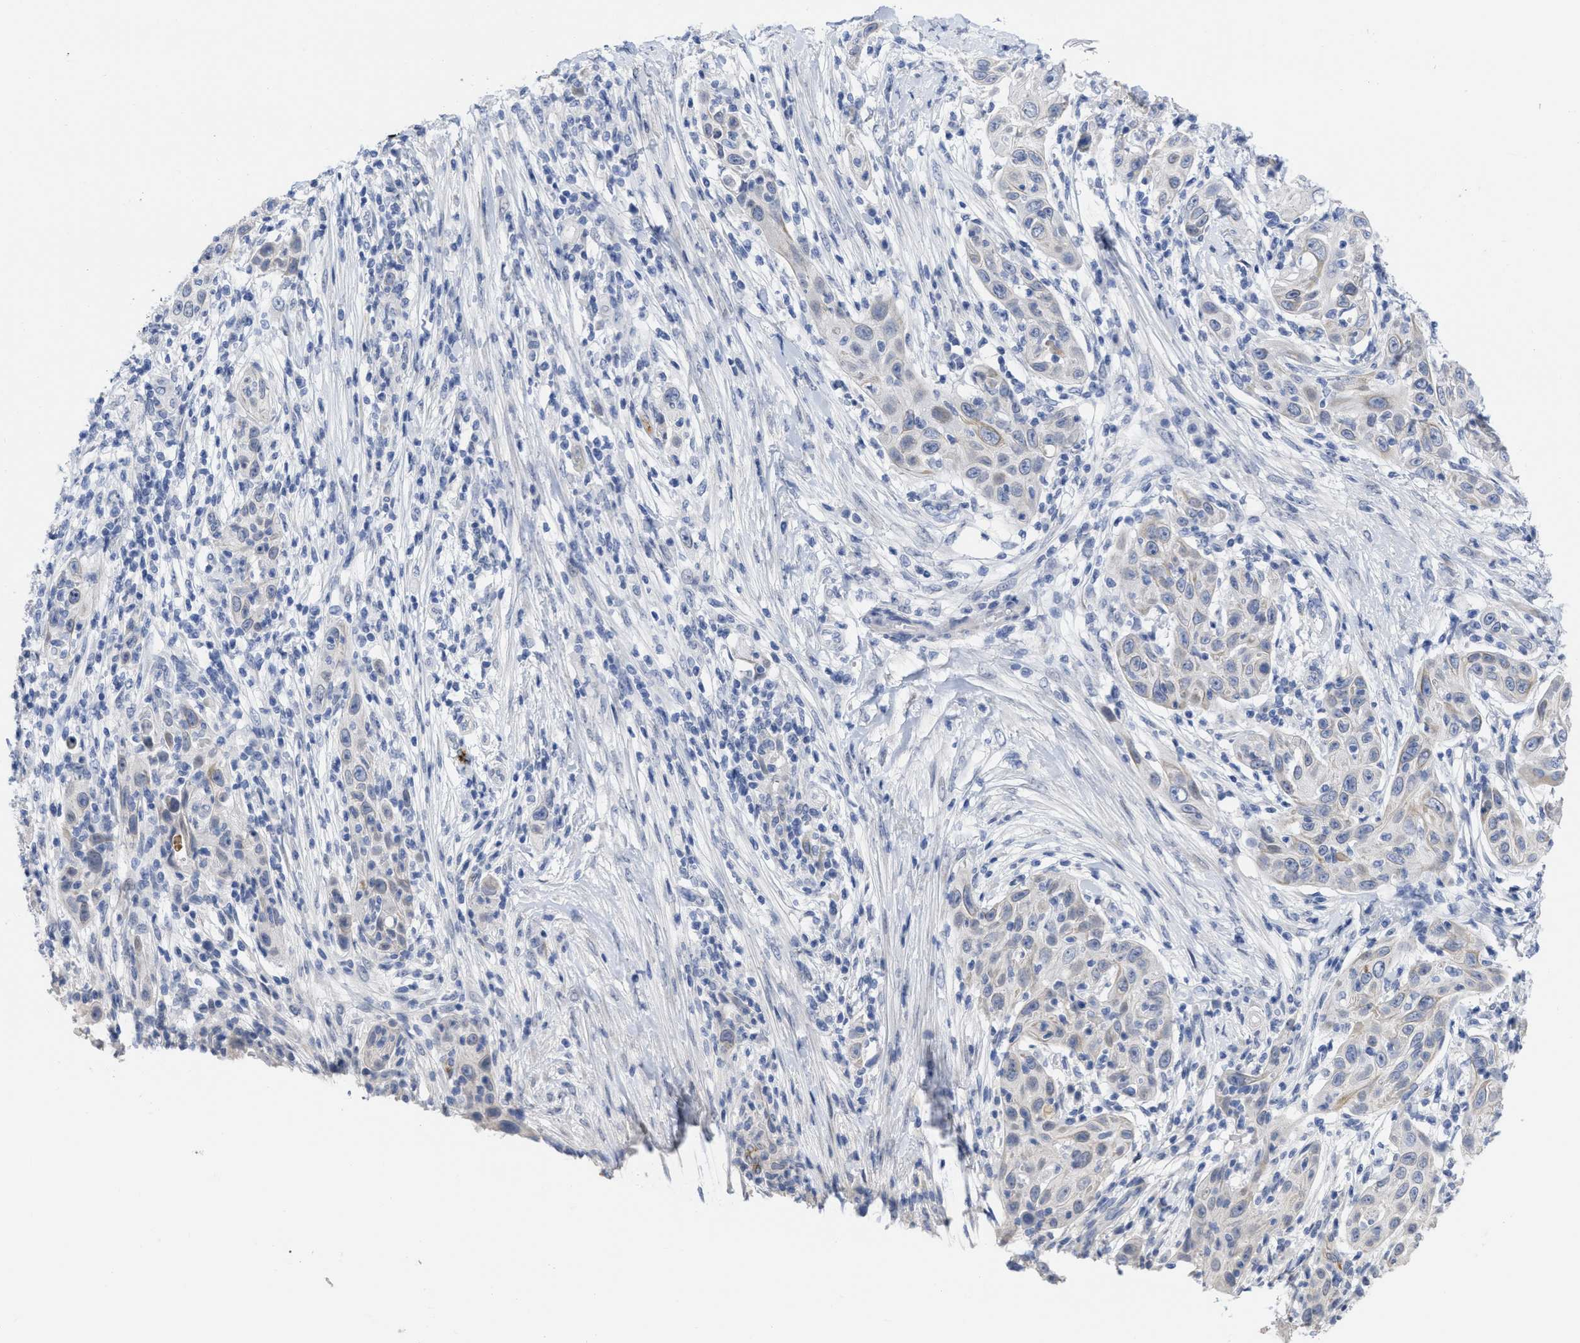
{"staining": {"intensity": "negative", "quantity": "none", "location": "none"}, "tissue": "skin cancer", "cell_type": "Tumor cells", "image_type": "cancer", "snomed": [{"axis": "morphology", "description": "Squamous cell carcinoma, NOS"}, {"axis": "topography", "description": "Skin"}], "caption": "Immunohistochemistry photomicrograph of skin cancer stained for a protein (brown), which displays no expression in tumor cells.", "gene": "ACKR1", "patient": {"sex": "female", "age": 88}}